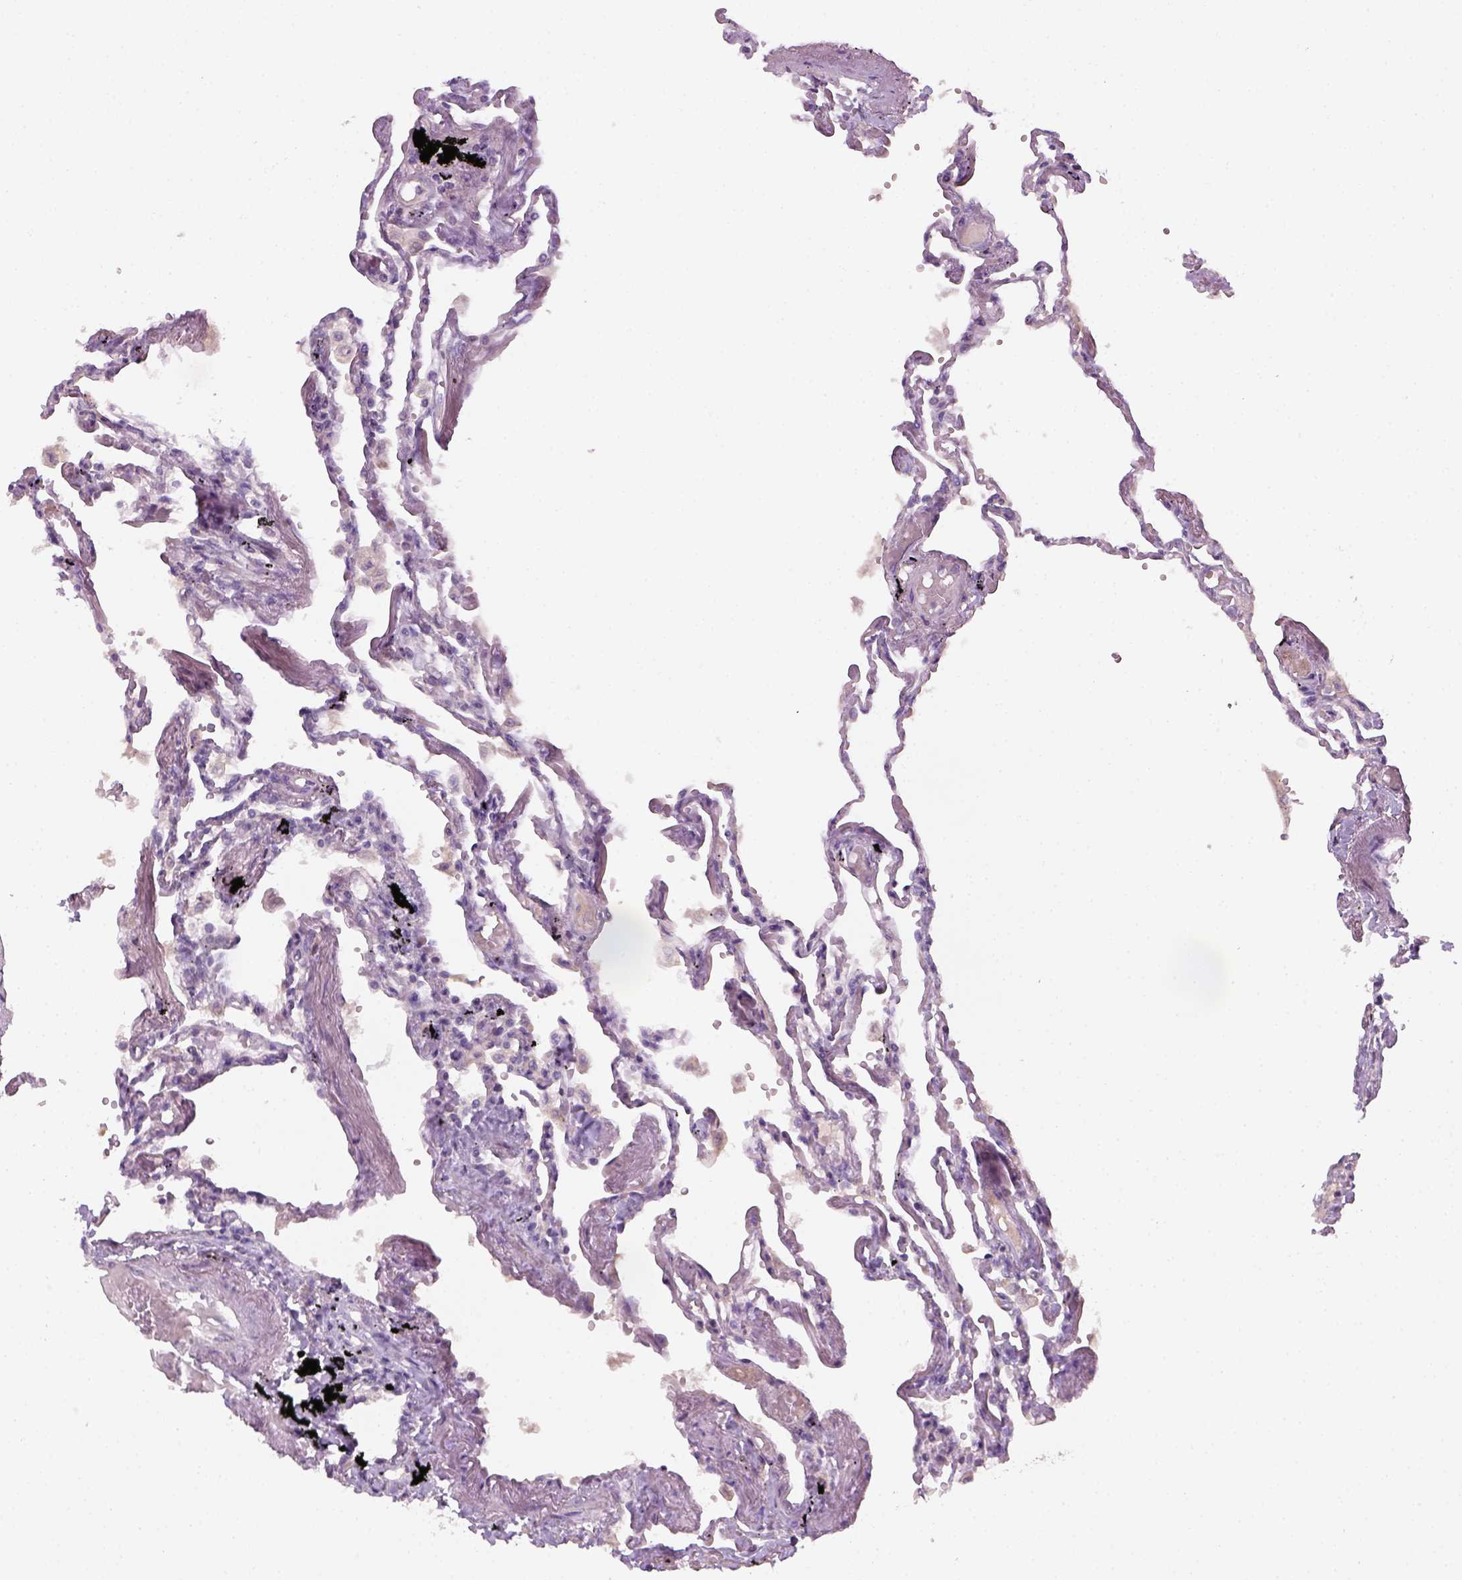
{"staining": {"intensity": "negative", "quantity": "none", "location": "none"}, "tissue": "lung", "cell_type": "Alveolar cells", "image_type": "normal", "snomed": [{"axis": "morphology", "description": "Normal tissue, NOS"}, {"axis": "morphology", "description": "Adenocarcinoma, NOS"}, {"axis": "topography", "description": "Cartilage tissue"}, {"axis": "topography", "description": "Lung"}], "caption": "Immunohistochemical staining of unremarkable lung displays no significant positivity in alveolar cells.", "gene": "GFI1B", "patient": {"sex": "female", "age": 67}}